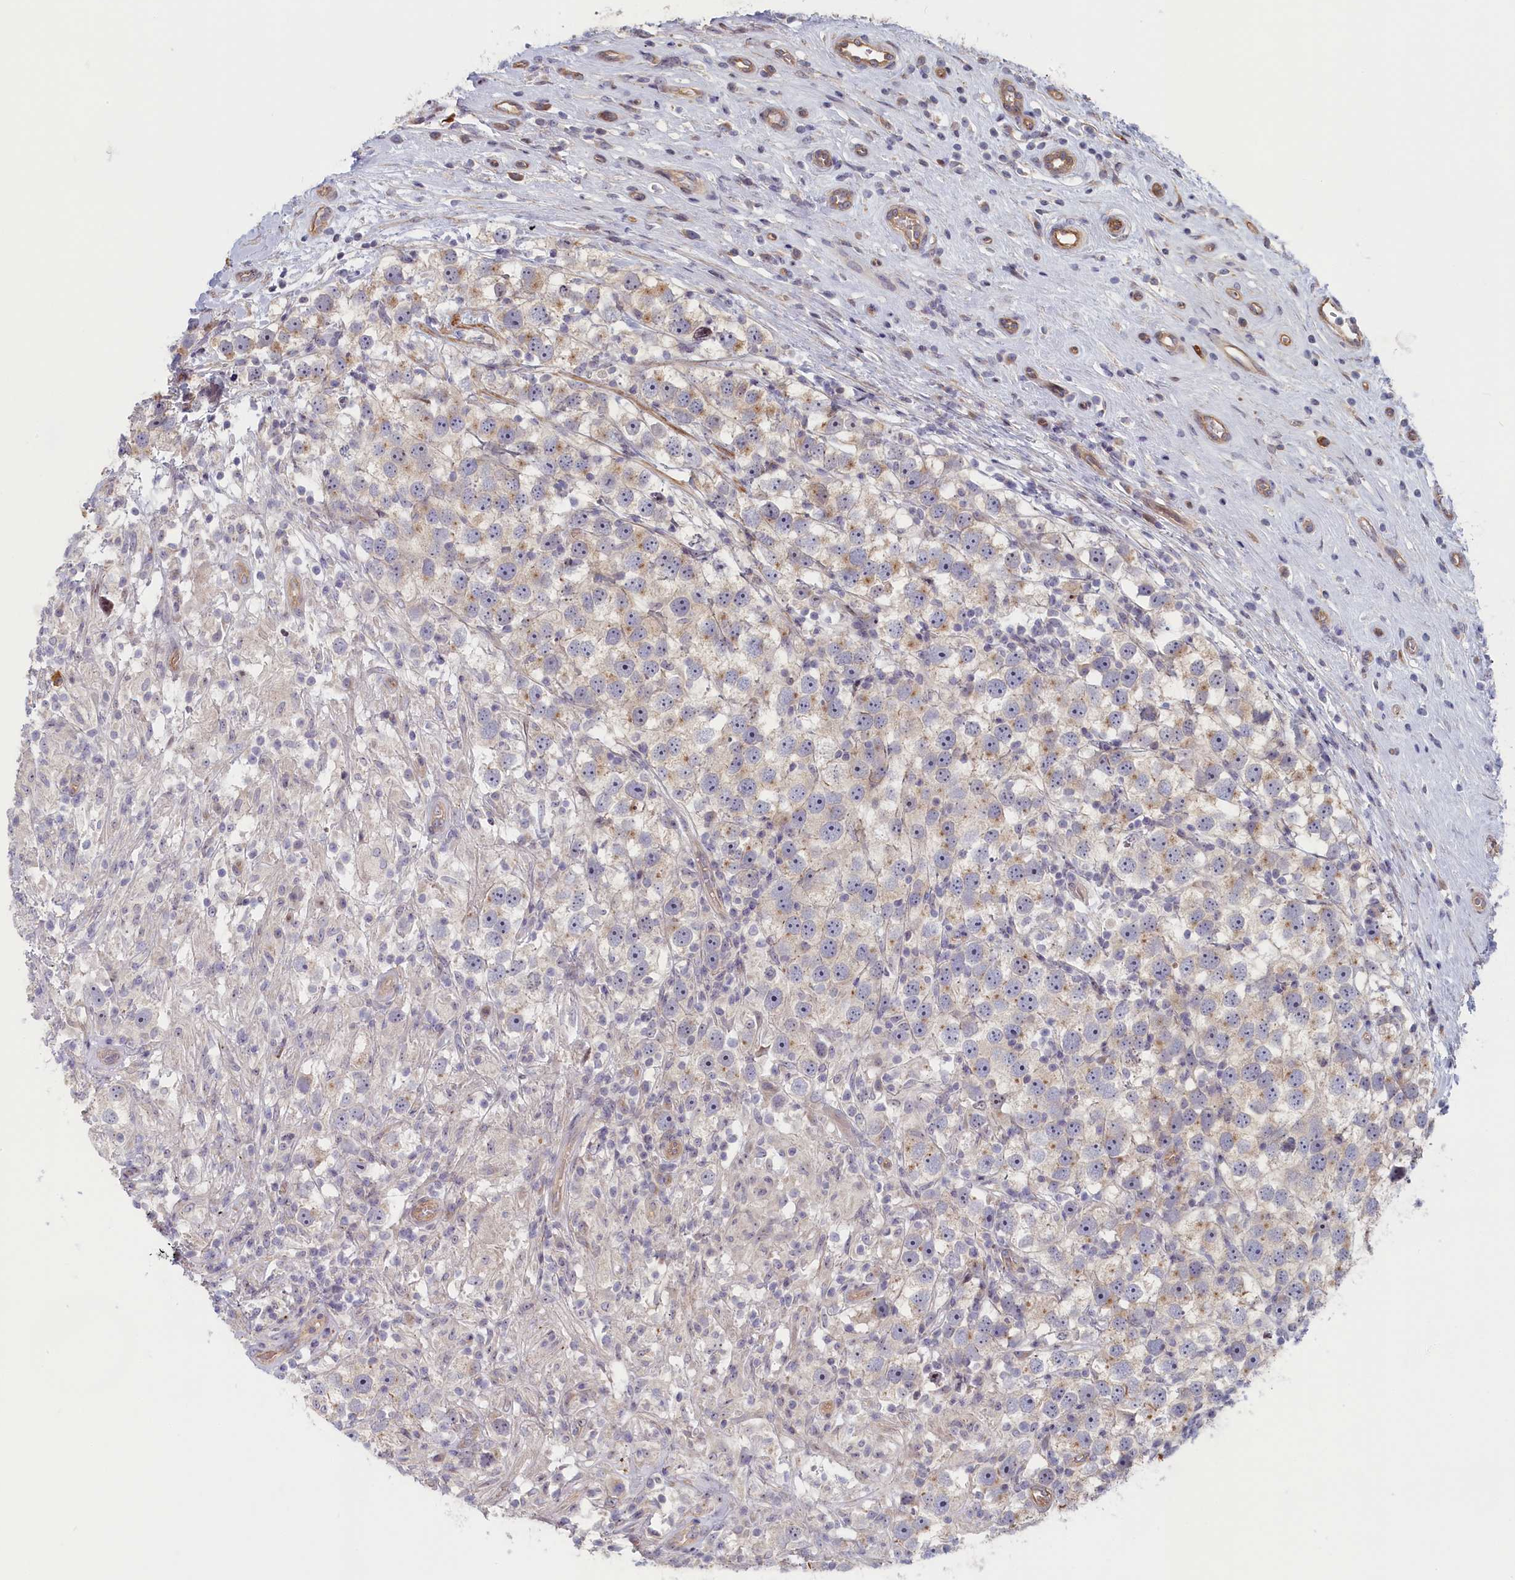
{"staining": {"intensity": "moderate", "quantity": "<25%", "location": "cytoplasmic/membranous,nuclear"}, "tissue": "testis cancer", "cell_type": "Tumor cells", "image_type": "cancer", "snomed": [{"axis": "morphology", "description": "Seminoma, NOS"}, {"axis": "topography", "description": "Testis"}], "caption": "Protein analysis of seminoma (testis) tissue shows moderate cytoplasmic/membranous and nuclear staining in about <25% of tumor cells.", "gene": "INTS4", "patient": {"sex": "male", "age": 49}}